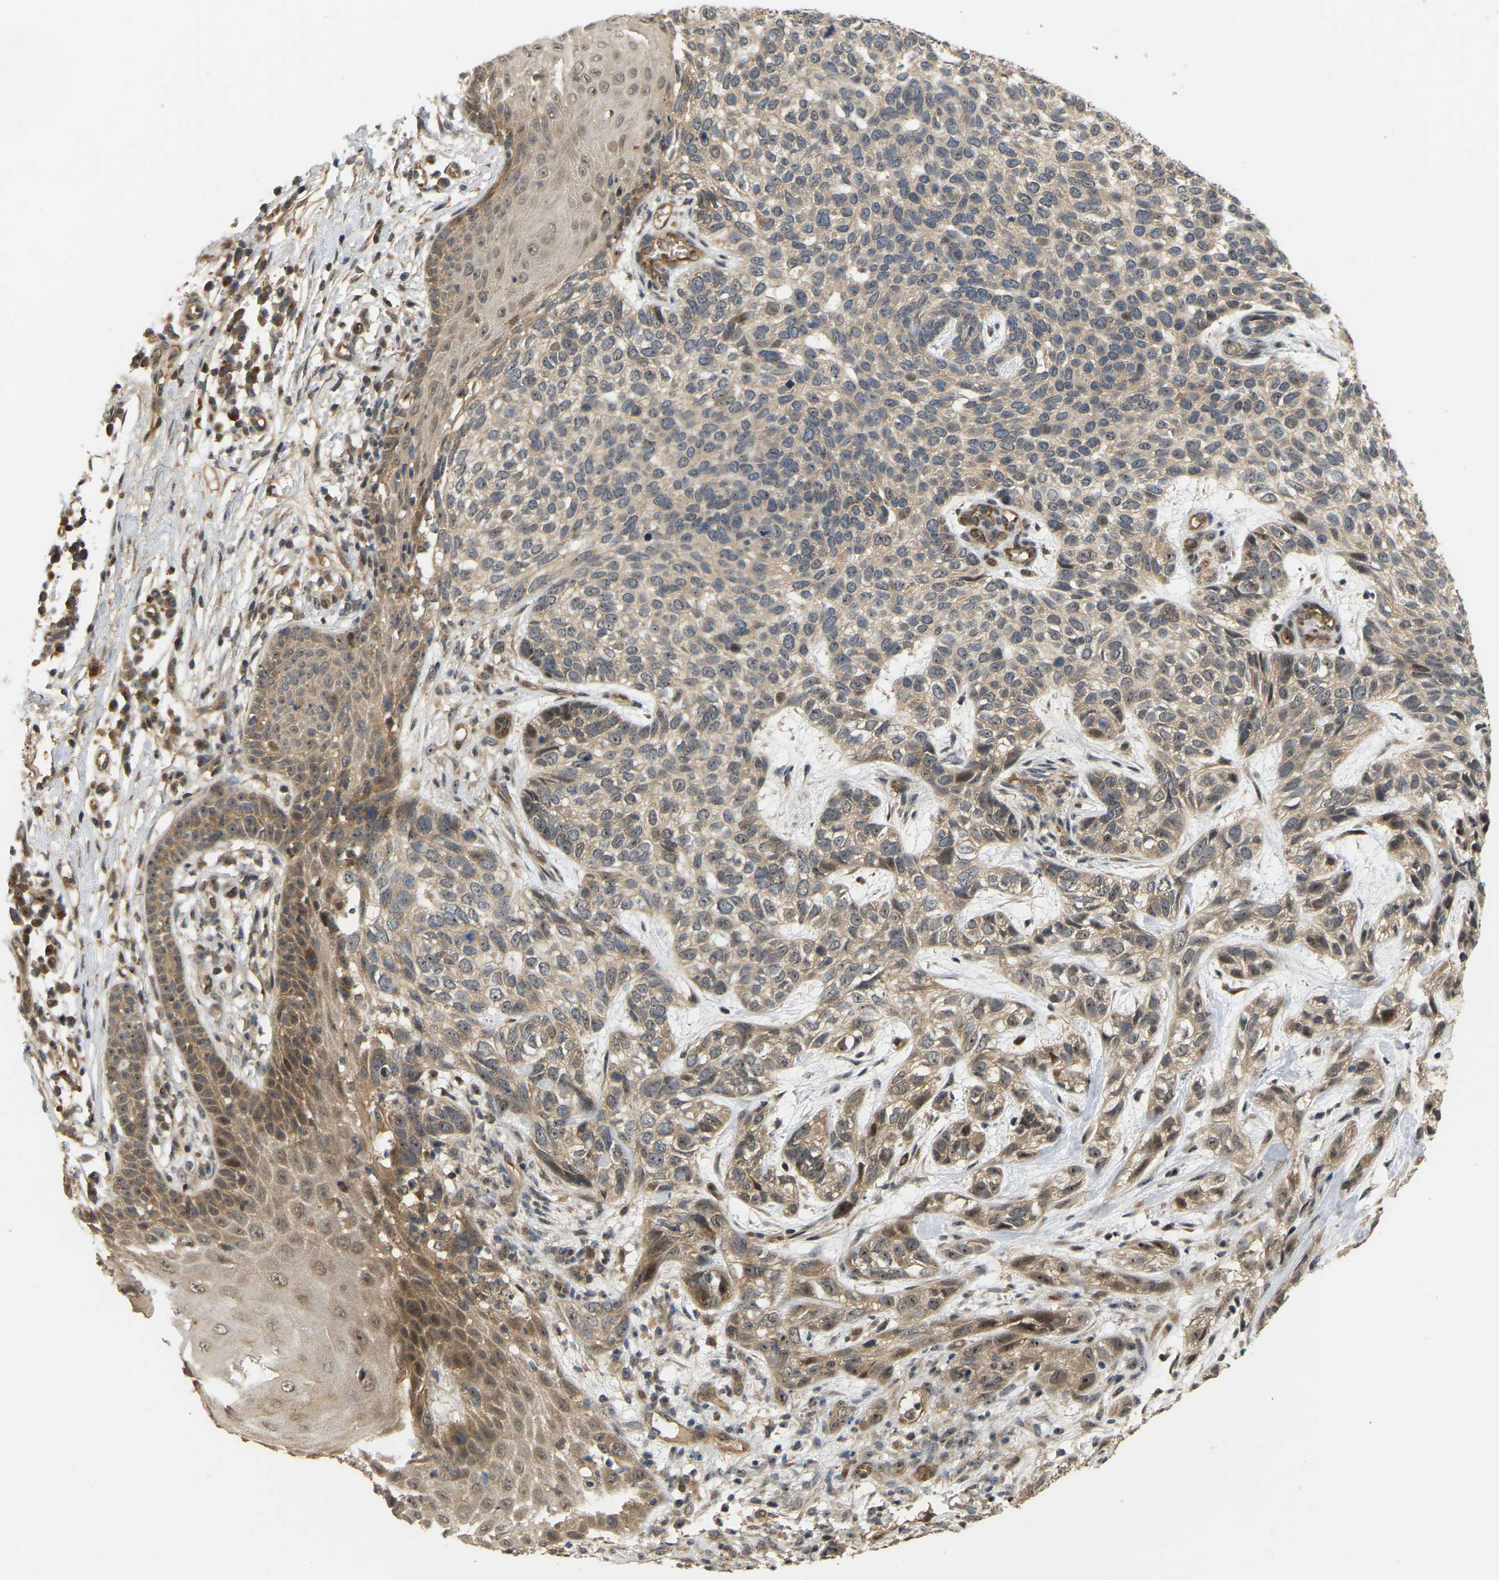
{"staining": {"intensity": "weak", "quantity": "25%-75%", "location": "cytoplasmic/membranous,nuclear"}, "tissue": "skin cancer", "cell_type": "Tumor cells", "image_type": "cancer", "snomed": [{"axis": "morphology", "description": "Normal tissue, NOS"}, {"axis": "morphology", "description": "Basal cell carcinoma"}, {"axis": "topography", "description": "Skin"}], "caption": "Skin basal cell carcinoma stained with a brown dye exhibits weak cytoplasmic/membranous and nuclear positive positivity in approximately 25%-75% of tumor cells.", "gene": "LIMK2", "patient": {"sex": "male", "age": 79}}